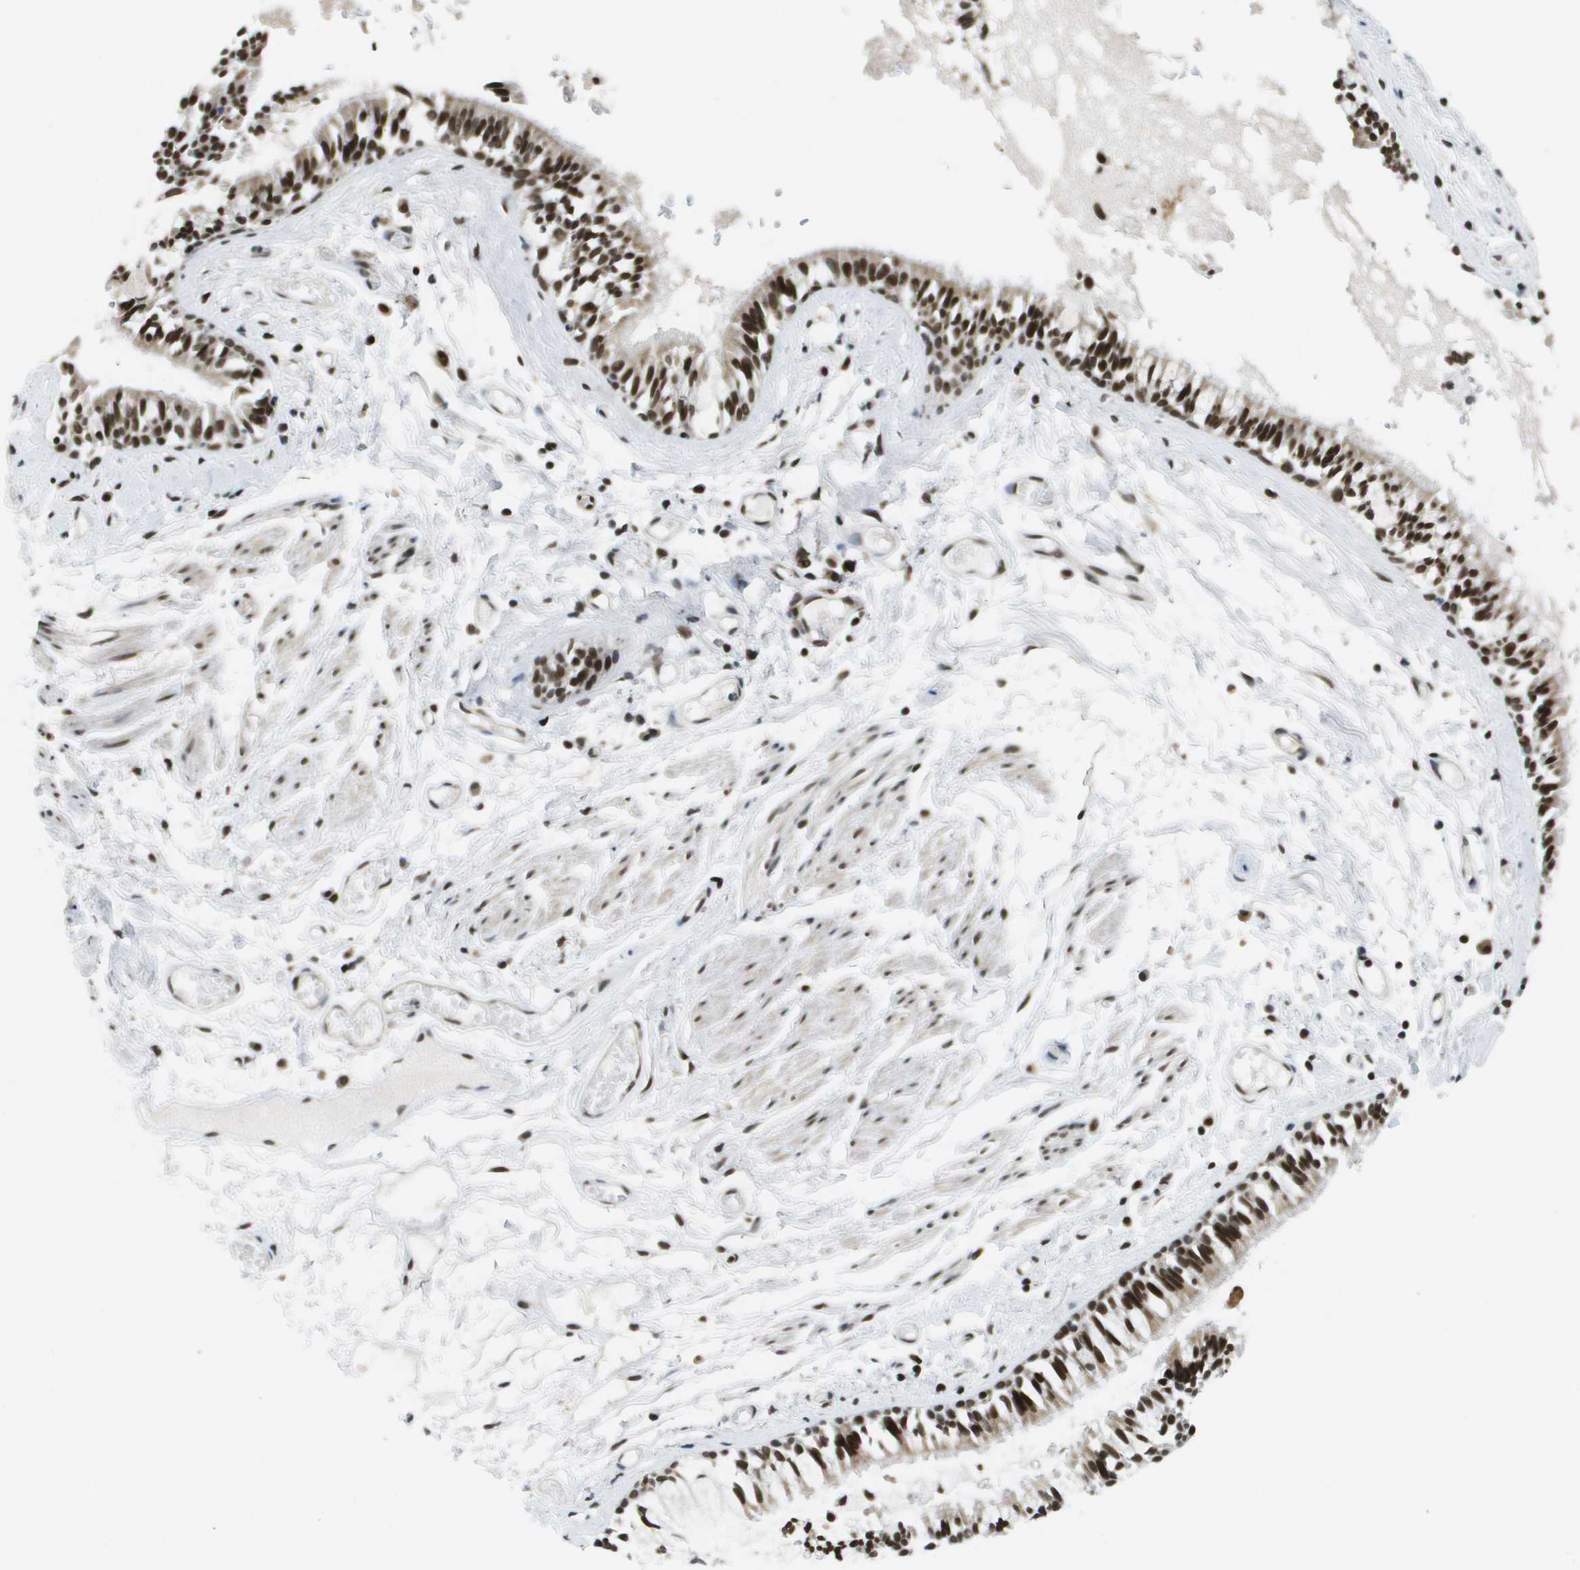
{"staining": {"intensity": "strong", "quantity": ">75%", "location": "cytoplasmic/membranous,nuclear"}, "tissue": "bronchus", "cell_type": "Respiratory epithelial cells", "image_type": "normal", "snomed": [{"axis": "morphology", "description": "Normal tissue, NOS"}, {"axis": "morphology", "description": "Inflammation, NOS"}, {"axis": "topography", "description": "Cartilage tissue"}, {"axis": "topography", "description": "Lung"}], "caption": "Respiratory epithelial cells exhibit high levels of strong cytoplasmic/membranous,nuclear positivity in approximately >75% of cells in benign bronchus. (brown staining indicates protein expression, while blue staining denotes nuclei).", "gene": "RECQL4", "patient": {"sex": "male", "age": 71}}